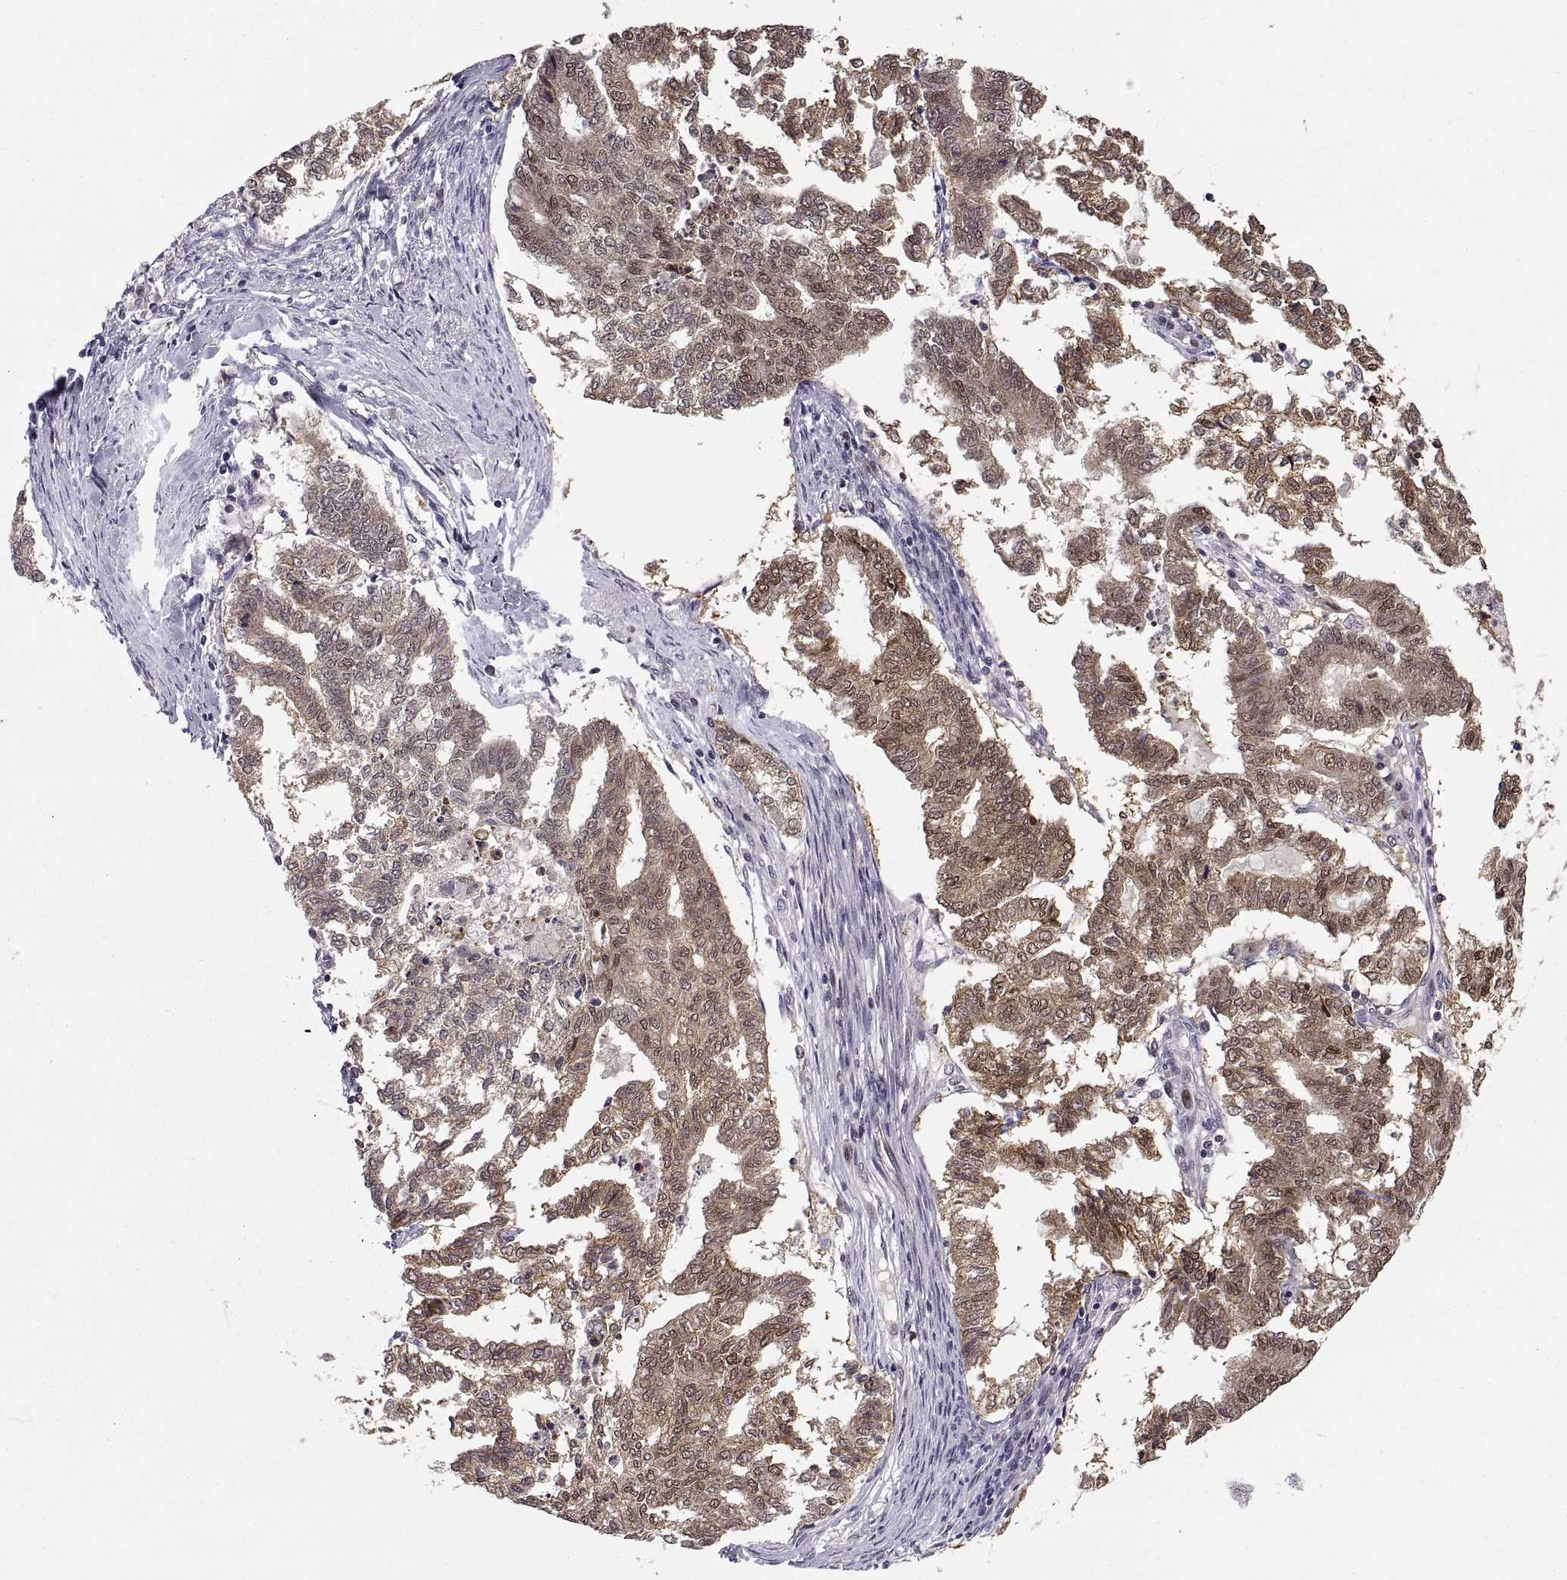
{"staining": {"intensity": "weak", "quantity": ">75%", "location": "cytoplasmic/membranous,nuclear"}, "tissue": "endometrial cancer", "cell_type": "Tumor cells", "image_type": "cancer", "snomed": [{"axis": "morphology", "description": "Adenocarcinoma, NOS"}, {"axis": "topography", "description": "Endometrium"}], "caption": "Weak cytoplasmic/membranous and nuclear positivity for a protein is present in approximately >75% of tumor cells of adenocarcinoma (endometrial) using immunohistochemistry.", "gene": "CHFR", "patient": {"sex": "female", "age": 79}}